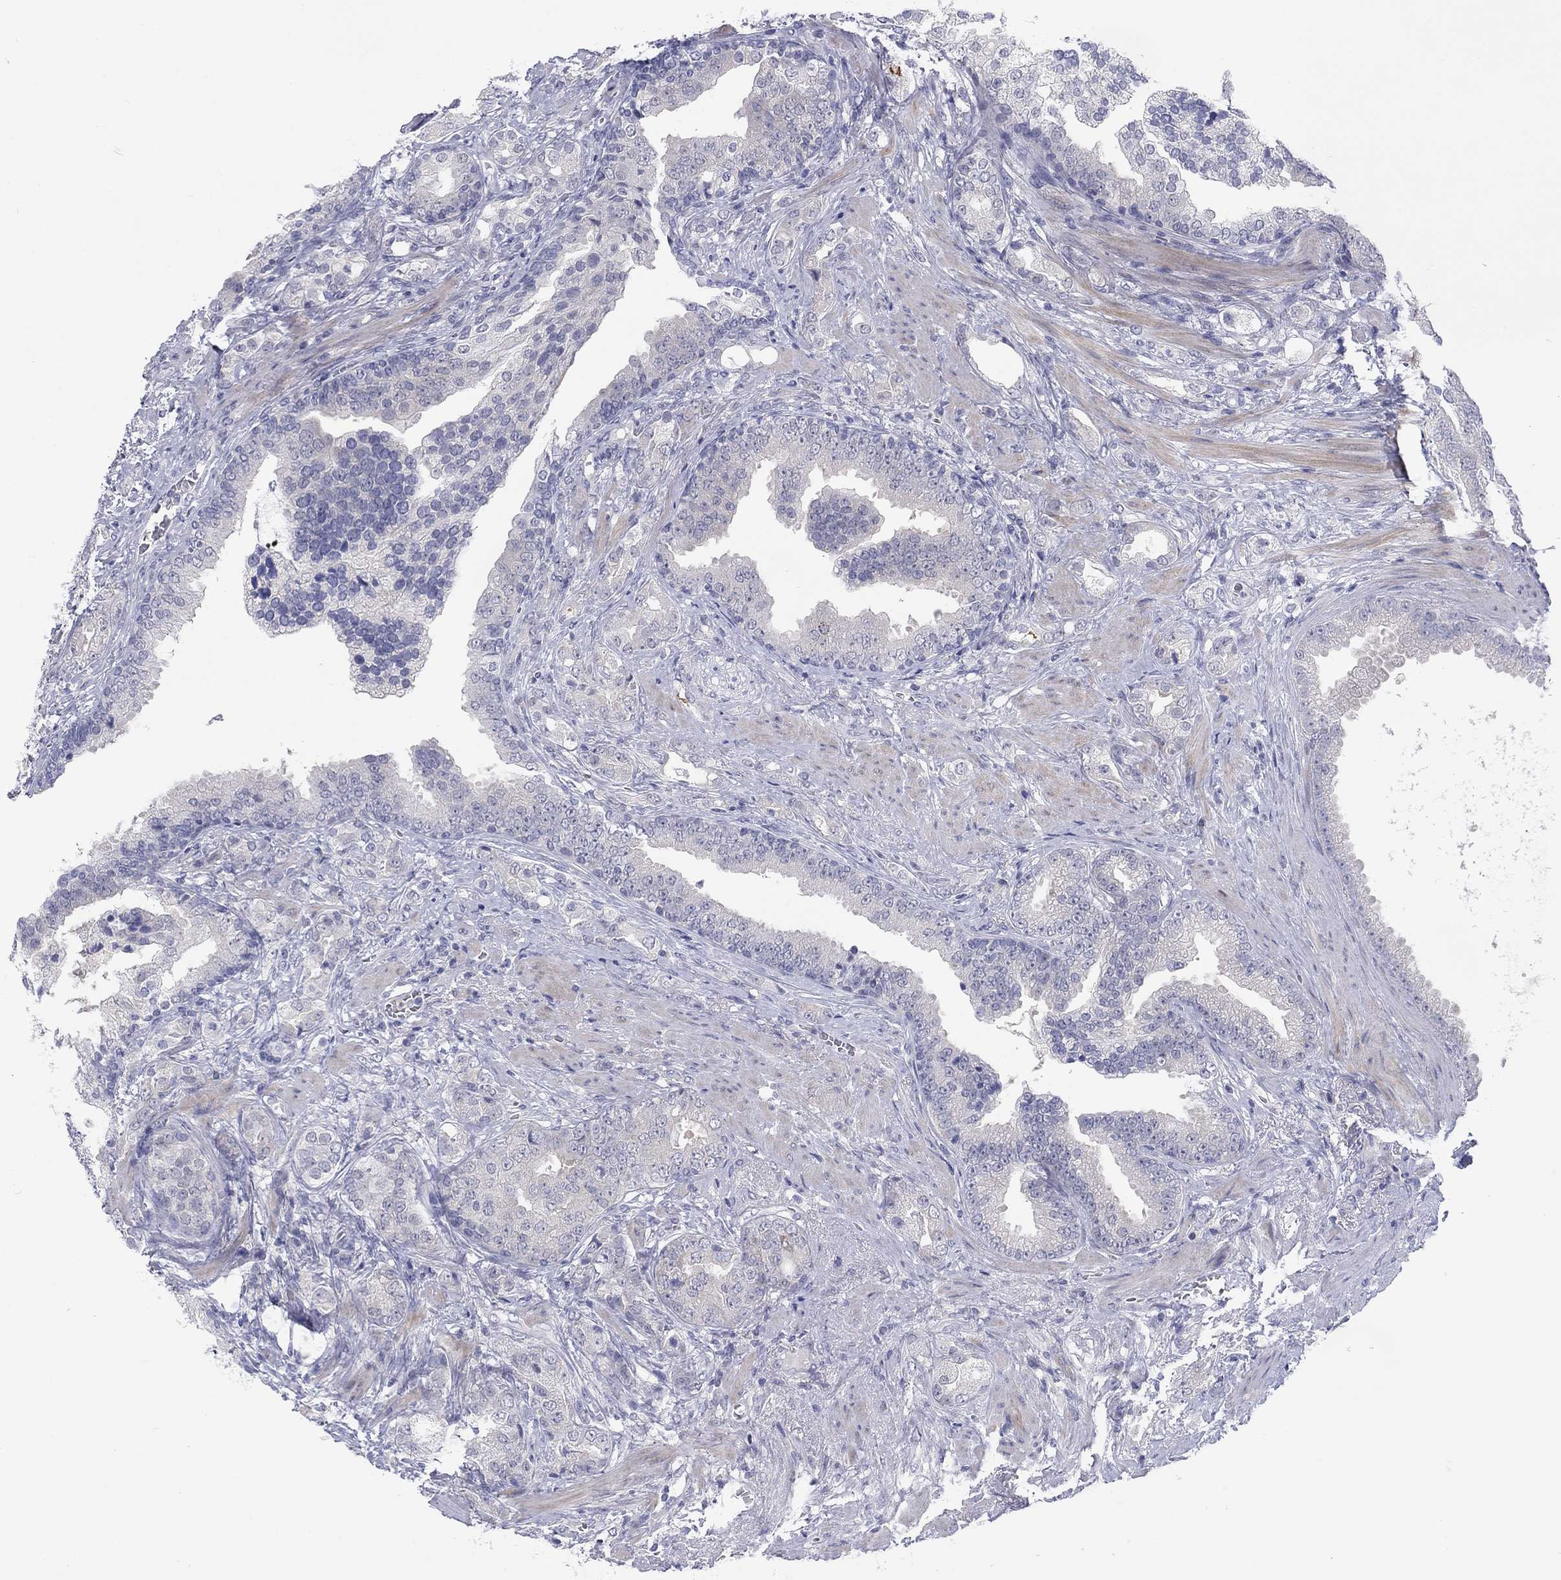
{"staining": {"intensity": "negative", "quantity": "none", "location": "none"}, "tissue": "prostate cancer", "cell_type": "Tumor cells", "image_type": "cancer", "snomed": [{"axis": "morphology", "description": "Adenocarcinoma, NOS"}, {"axis": "topography", "description": "Prostate"}], "caption": "Tumor cells are negative for brown protein staining in prostate cancer (adenocarcinoma).", "gene": "CACNA1A", "patient": {"sex": "male", "age": 57}}